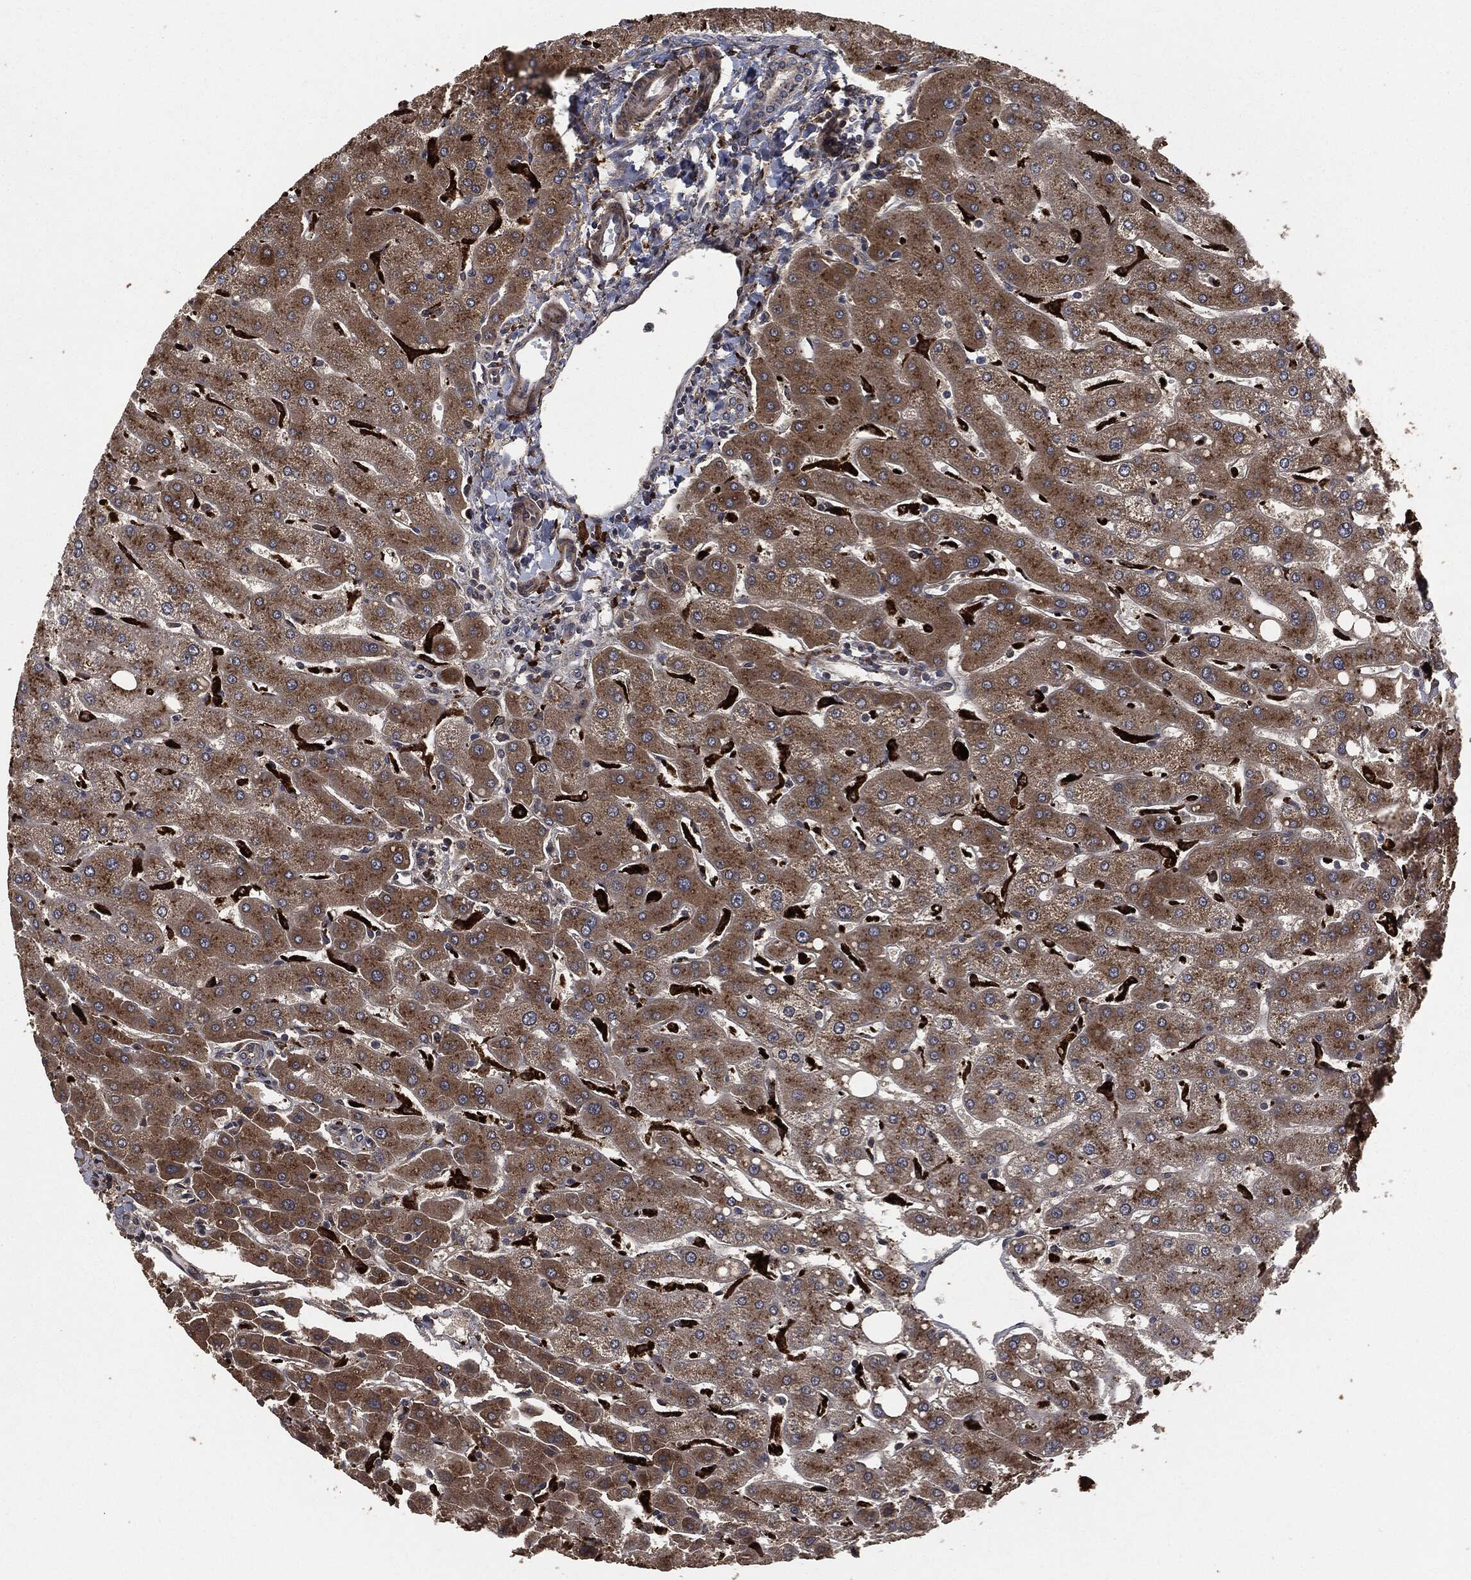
{"staining": {"intensity": "moderate", "quantity": "<25%", "location": "cytoplasmic/membranous"}, "tissue": "liver", "cell_type": "Cholangiocytes", "image_type": "normal", "snomed": [{"axis": "morphology", "description": "Normal tissue, NOS"}, {"axis": "topography", "description": "Liver"}], "caption": "Cholangiocytes reveal low levels of moderate cytoplasmic/membranous positivity in approximately <25% of cells in unremarkable liver. The protein is stained brown, and the nuclei are stained in blue (DAB (3,3'-diaminobenzidine) IHC with brightfield microscopy, high magnification).", "gene": "CRABP2", "patient": {"sex": "male", "age": 67}}